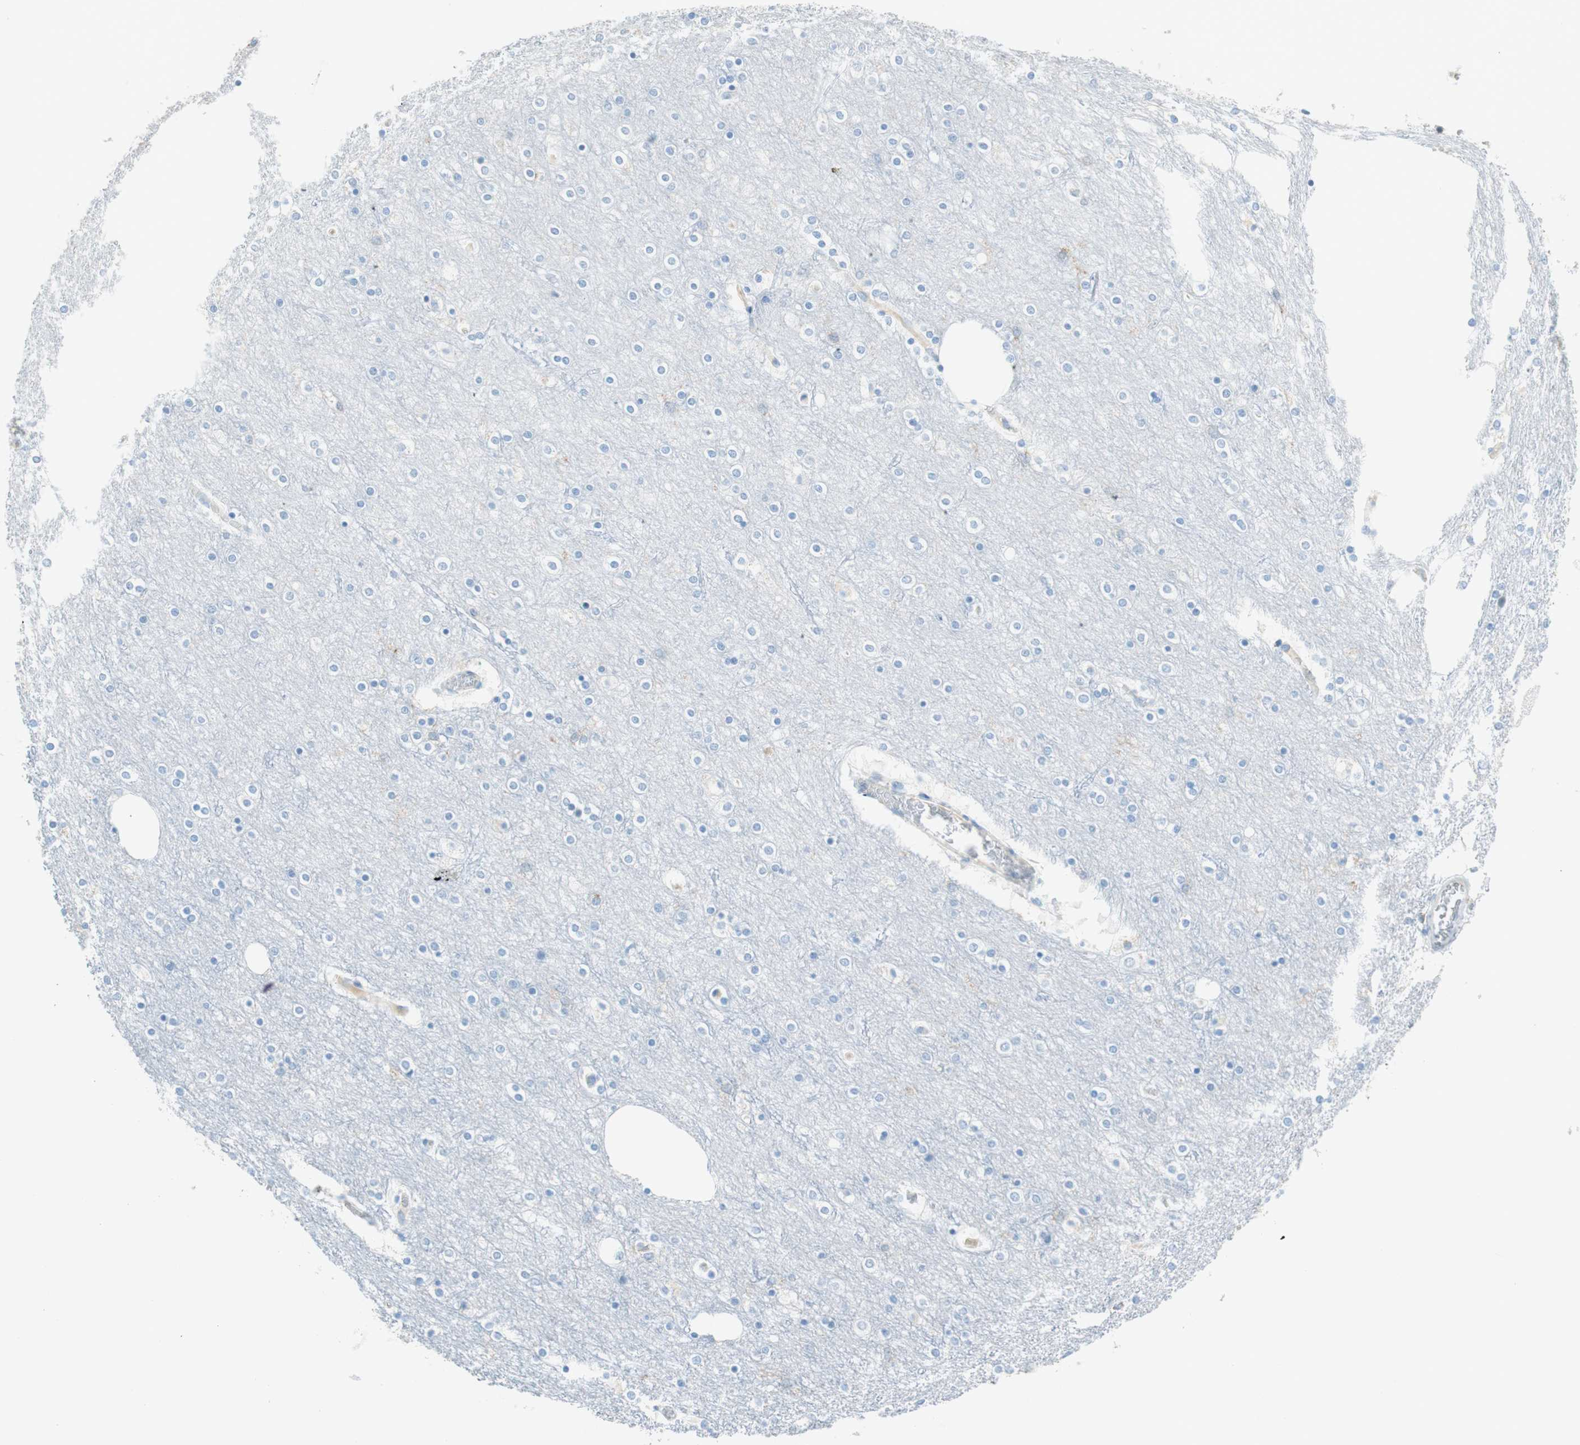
{"staining": {"intensity": "negative", "quantity": "none", "location": "none"}, "tissue": "cerebral cortex", "cell_type": "Endothelial cells", "image_type": "normal", "snomed": [{"axis": "morphology", "description": "Normal tissue, NOS"}, {"axis": "topography", "description": "Cerebral cortex"}], "caption": "High power microscopy micrograph of an IHC photomicrograph of unremarkable cerebral cortex, revealing no significant positivity in endothelial cells.", "gene": "TNFRSF13C", "patient": {"sex": "female", "age": 54}}